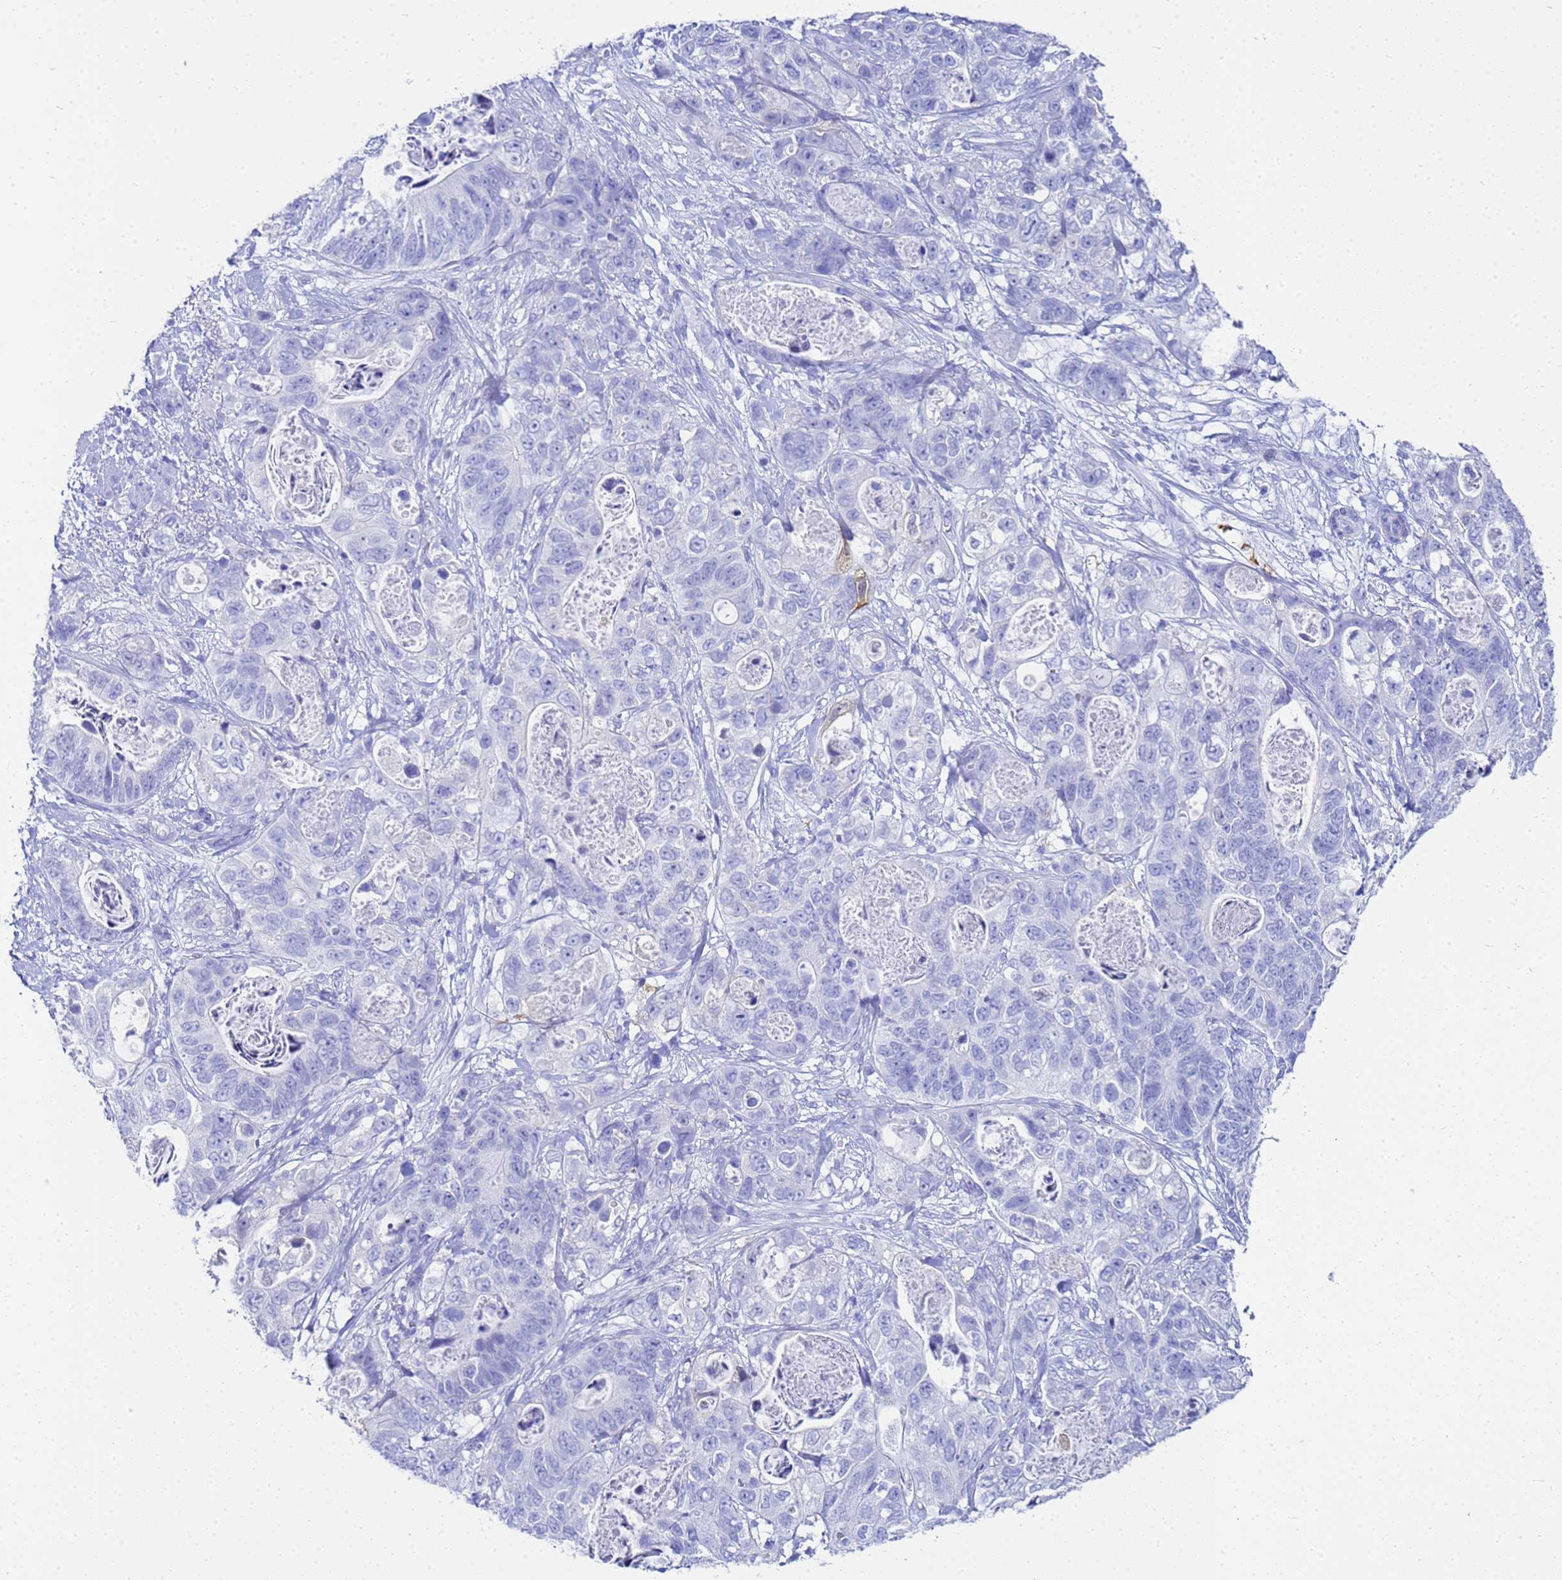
{"staining": {"intensity": "negative", "quantity": "none", "location": "none"}, "tissue": "stomach cancer", "cell_type": "Tumor cells", "image_type": "cancer", "snomed": [{"axis": "morphology", "description": "Normal tissue, NOS"}, {"axis": "morphology", "description": "Adenocarcinoma, NOS"}, {"axis": "topography", "description": "Stomach"}], "caption": "This is an immunohistochemistry photomicrograph of adenocarcinoma (stomach). There is no staining in tumor cells.", "gene": "CKB", "patient": {"sex": "female", "age": 89}}